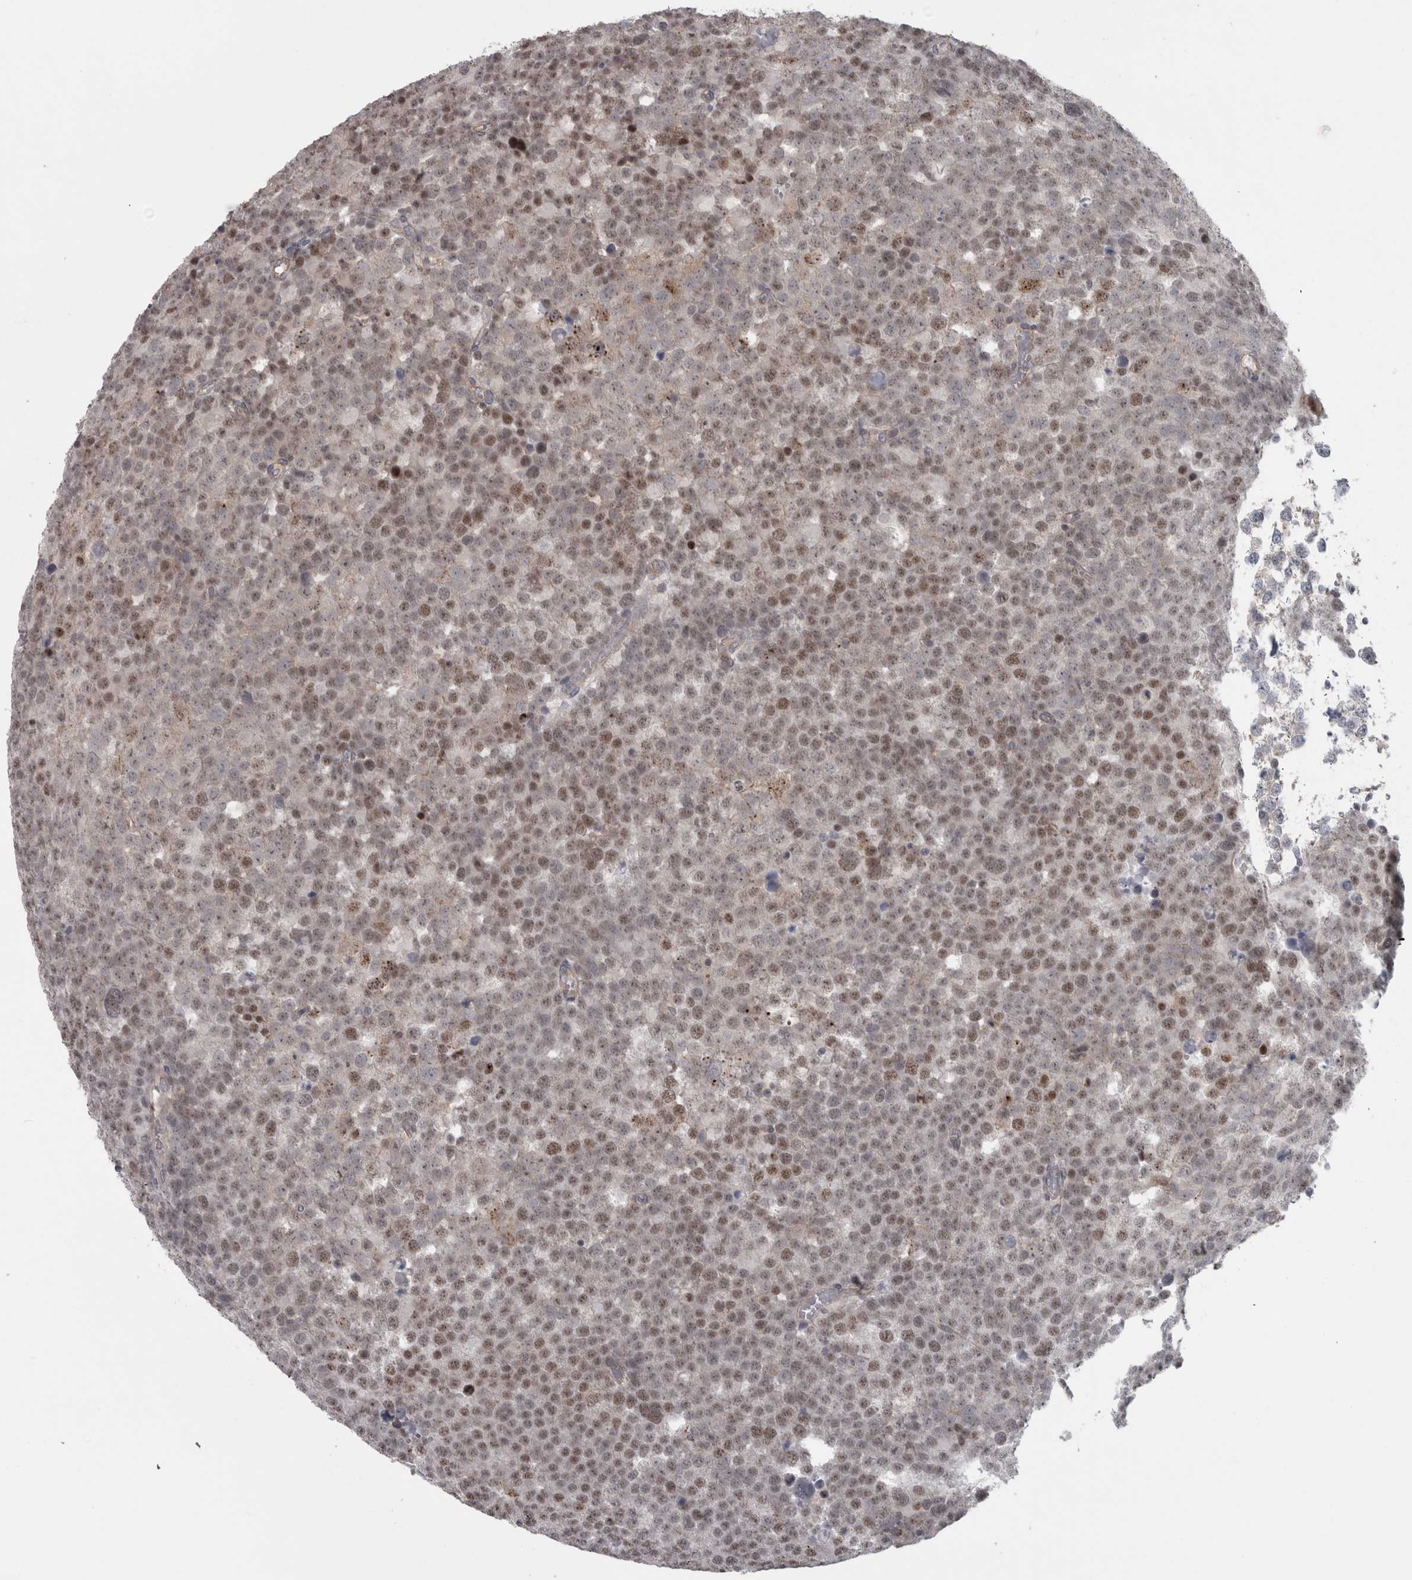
{"staining": {"intensity": "weak", "quantity": ">75%", "location": "nuclear"}, "tissue": "testis cancer", "cell_type": "Tumor cells", "image_type": "cancer", "snomed": [{"axis": "morphology", "description": "Seminoma, NOS"}, {"axis": "topography", "description": "Testis"}], "caption": "DAB (3,3'-diaminobenzidine) immunohistochemical staining of testis cancer shows weak nuclear protein staining in about >75% of tumor cells.", "gene": "PPP1R12B", "patient": {"sex": "male", "age": 71}}